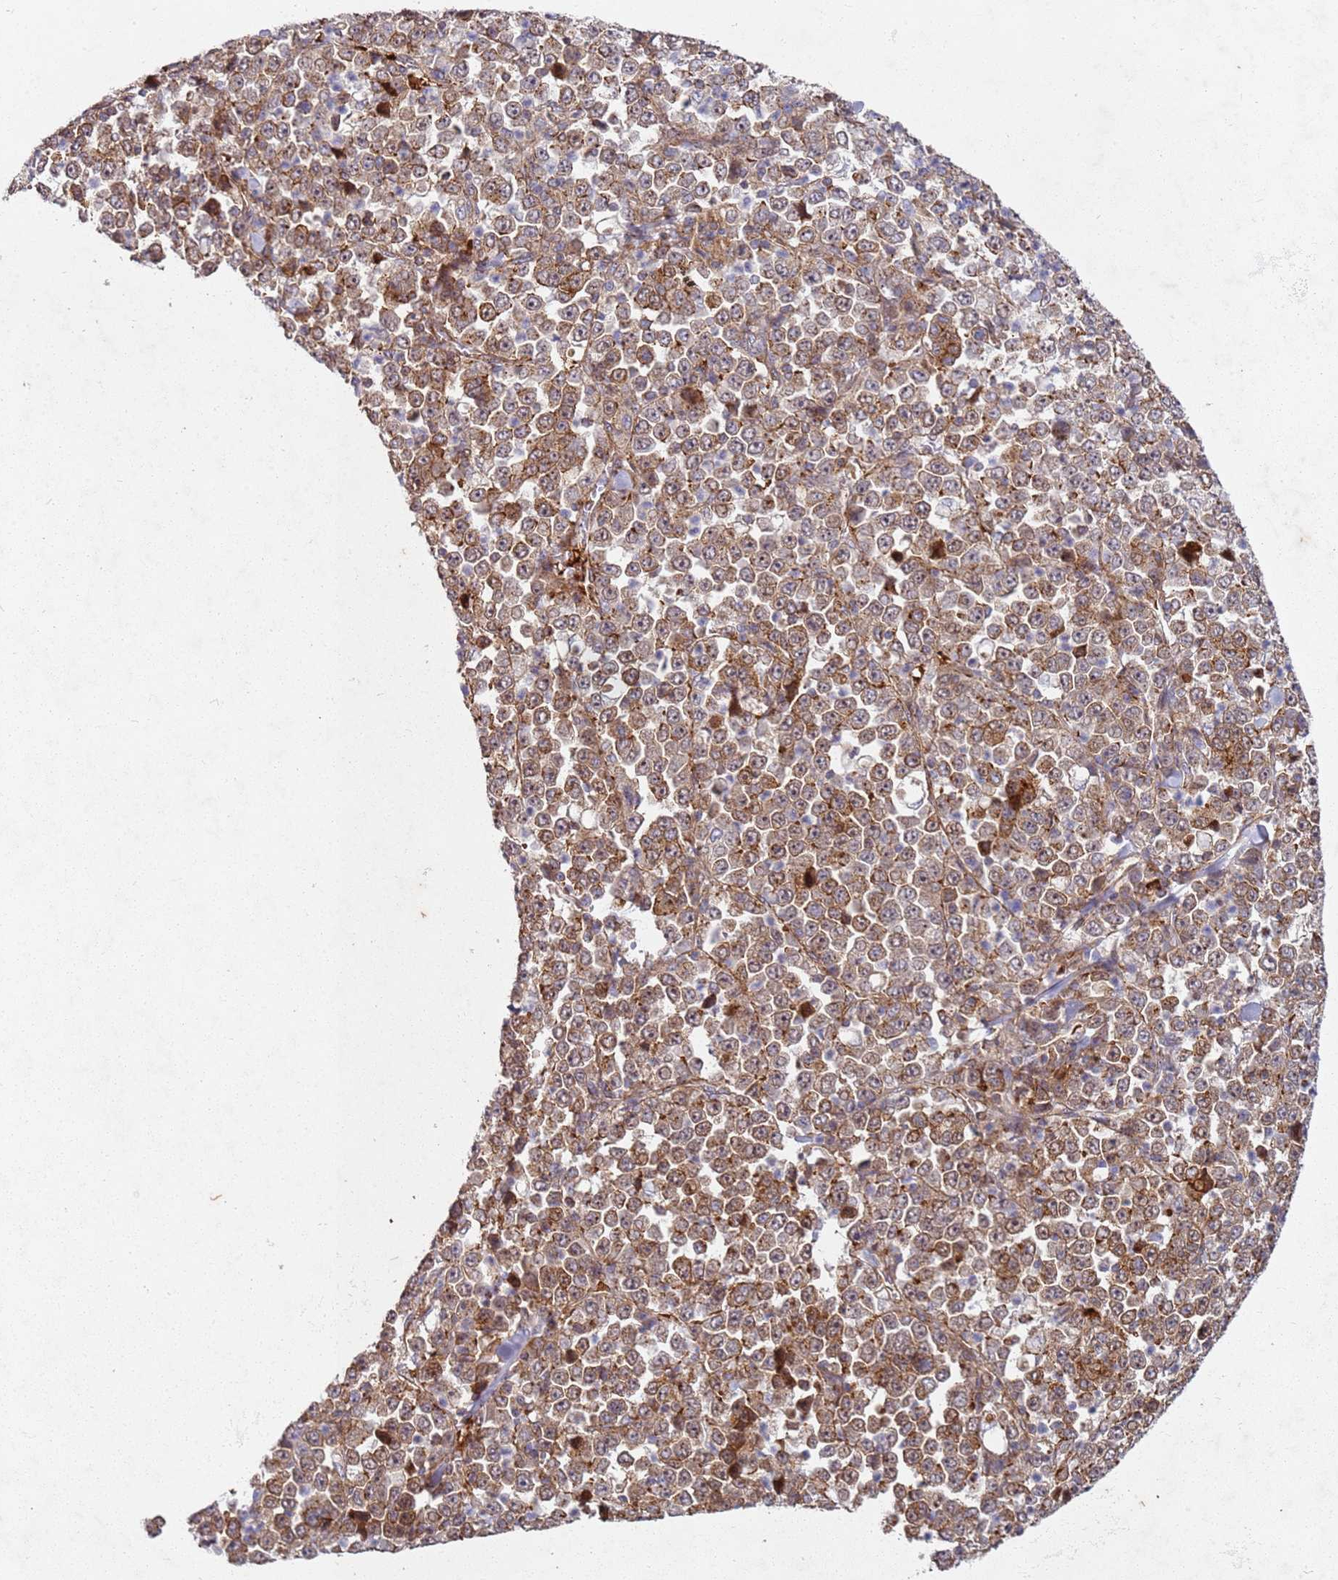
{"staining": {"intensity": "moderate", "quantity": ">75%", "location": "cytoplasmic/membranous,nuclear"}, "tissue": "stomach cancer", "cell_type": "Tumor cells", "image_type": "cancer", "snomed": [{"axis": "morphology", "description": "Normal tissue, NOS"}, {"axis": "morphology", "description": "Adenocarcinoma, NOS"}, {"axis": "topography", "description": "Stomach, upper"}, {"axis": "topography", "description": "Stomach"}], "caption": "Immunohistochemistry (IHC) staining of stomach cancer (adenocarcinoma), which demonstrates medium levels of moderate cytoplasmic/membranous and nuclear positivity in about >75% of tumor cells indicating moderate cytoplasmic/membranous and nuclear protein staining. The staining was performed using DAB (brown) for protein detection and nuclei were counterstained in hematoxylin (blue).", "gene": "C2CD4B", "patient": {"sex": "male", "age": 59}}